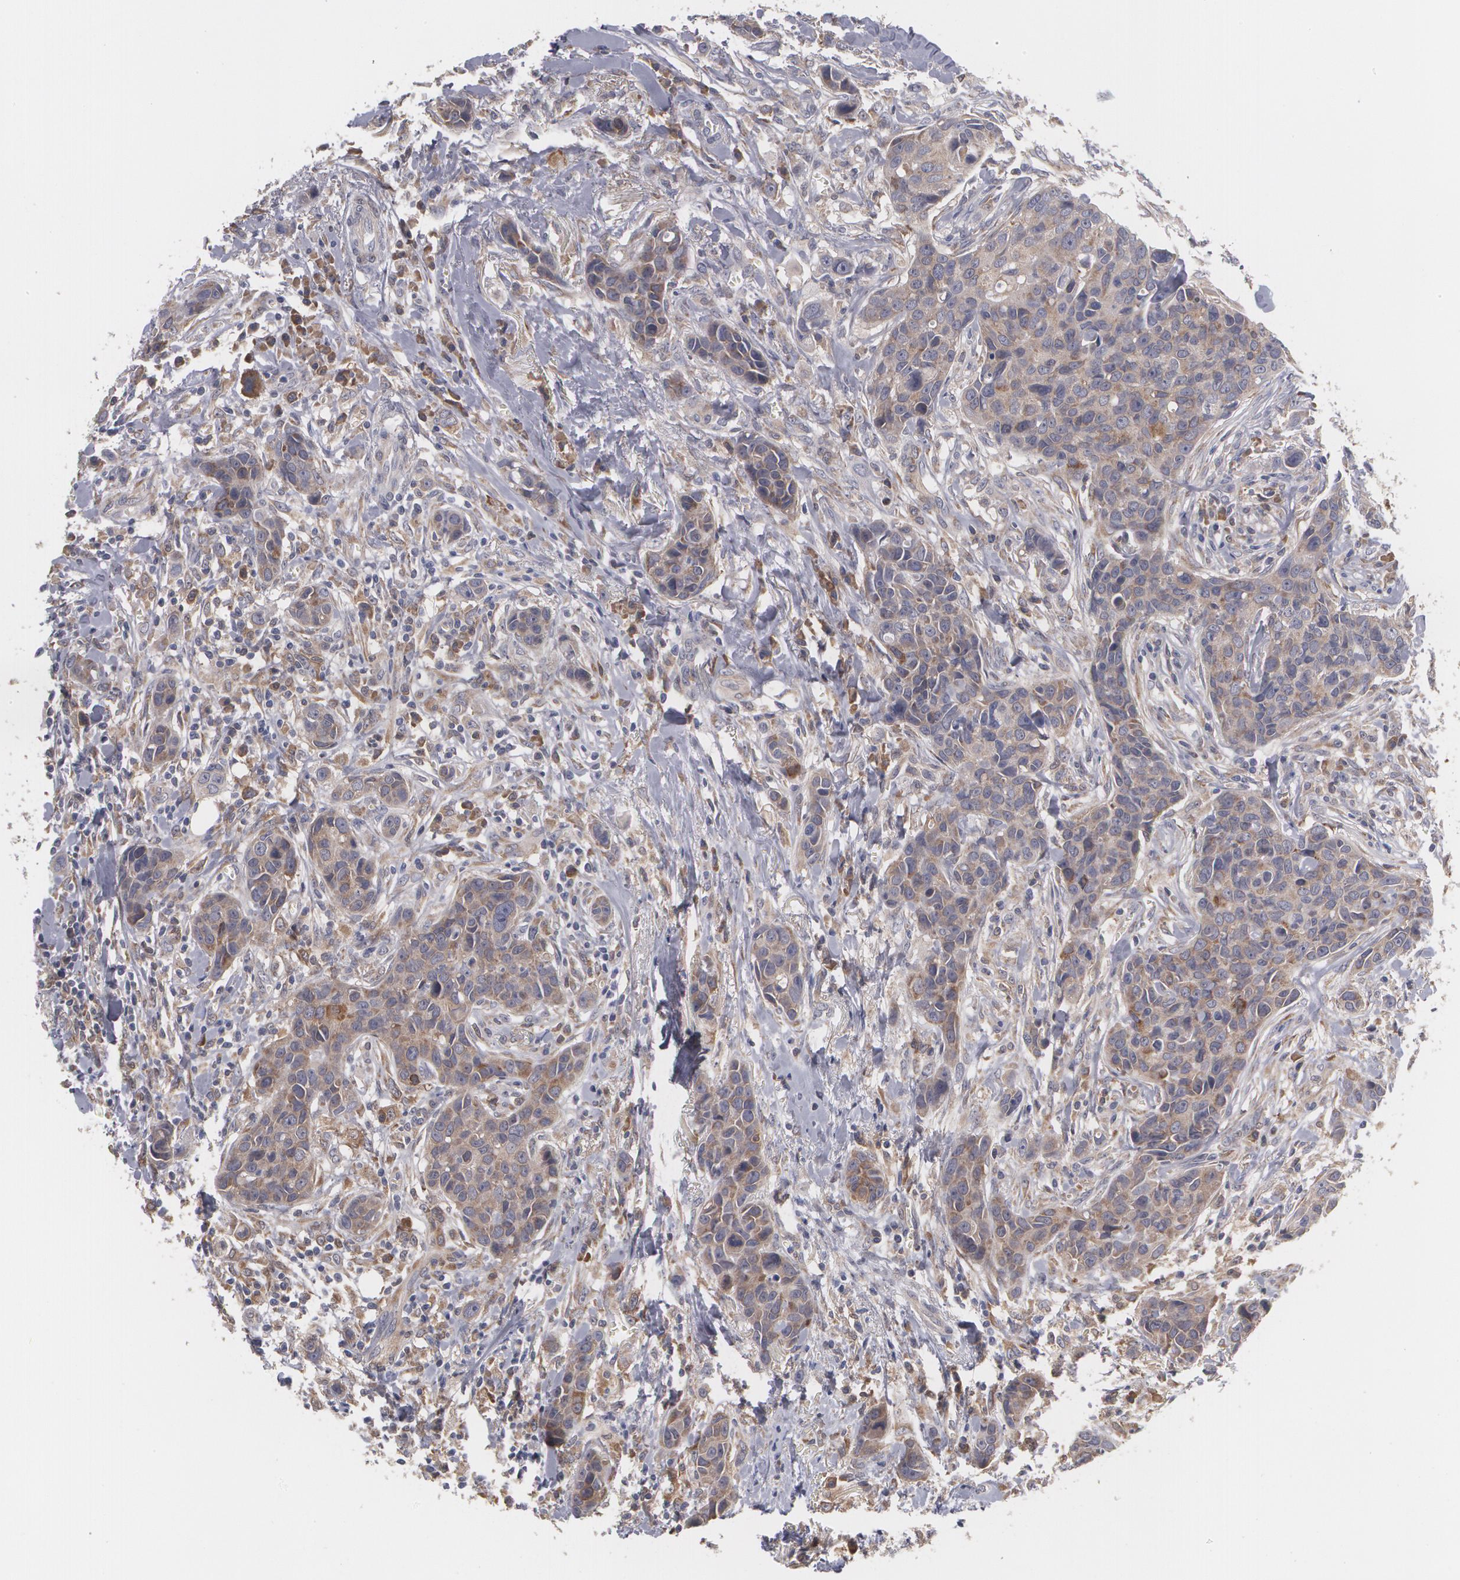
{"staining": {"intensity": "moderate", "quantity": ">75%", "location": "cytoplasmic/membranous"}, "tissue": "breast cancer", "cell_type": "Tumor cells", "image_type": "cancer", "snomed": [{"axis": "morphology", "description": "Duct carcinoma"}, {"axis": "topography", "description": "Breast"}], "caption": "Protein expression by immunohistochemistry (IHC) displays moderate cytoplasmic/membranous staining in about >75% of tumor cells in breast cancer.", "gene": "MTHFD1", "patient": {"sex": "female", "age": 91}}